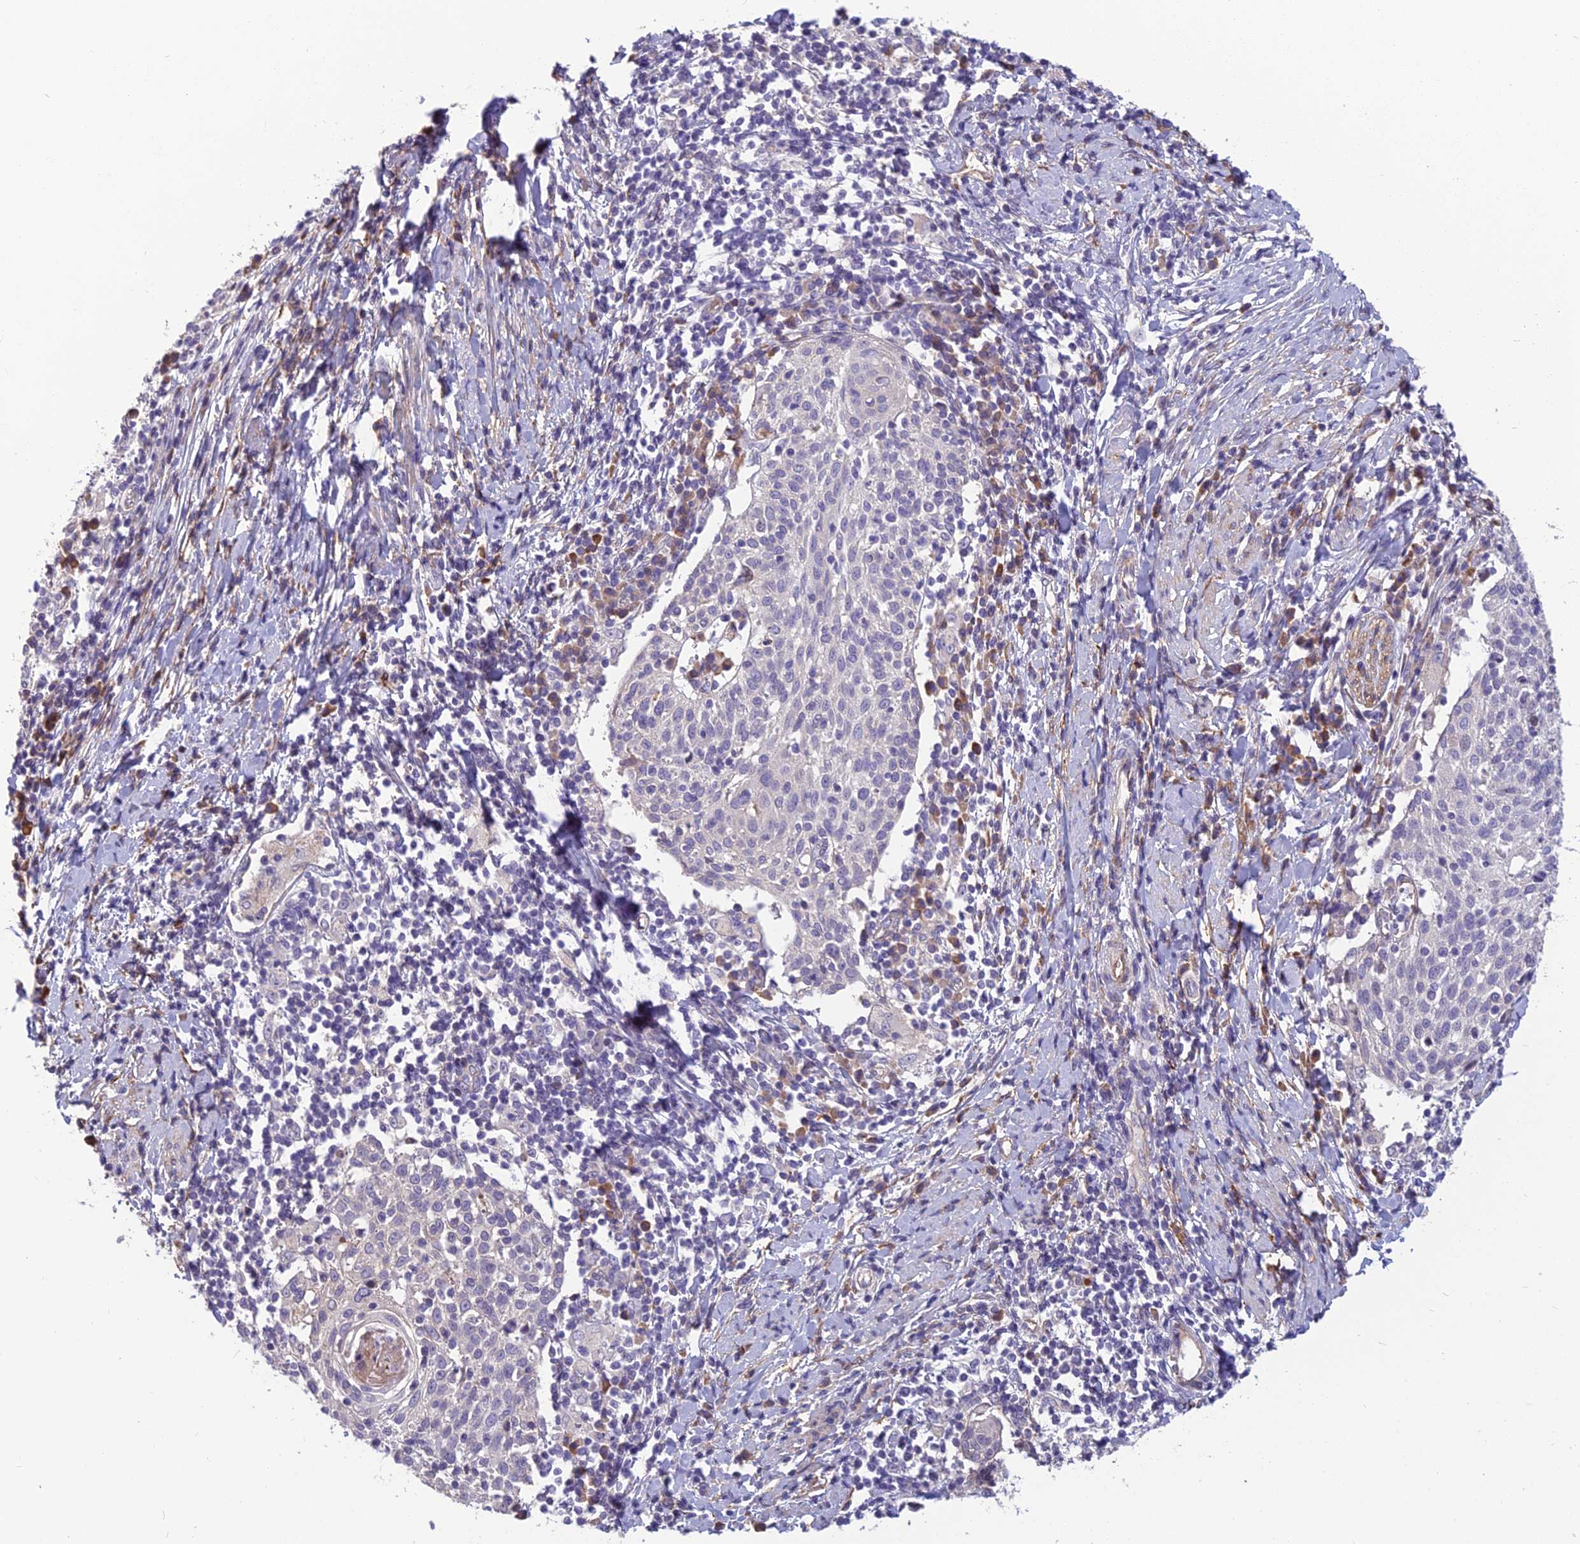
{"staining": {"intensity": "negative", "quantity": "none", "location": "none"}, "tissue": "cervical cancer", "cell_type": "Tumor cells", "image_type": "cancer", "snomed": [{"axis": "morphology", "description": "Squamous cell carcinoma, NOS"}, {"axis": "topography", "description": "Cervix"}], "caption": "There is no significant expression in tumor cells of cervical cancer.", "gene": "TSPAN15", "patient": {"sex": "female", "age": 52}}